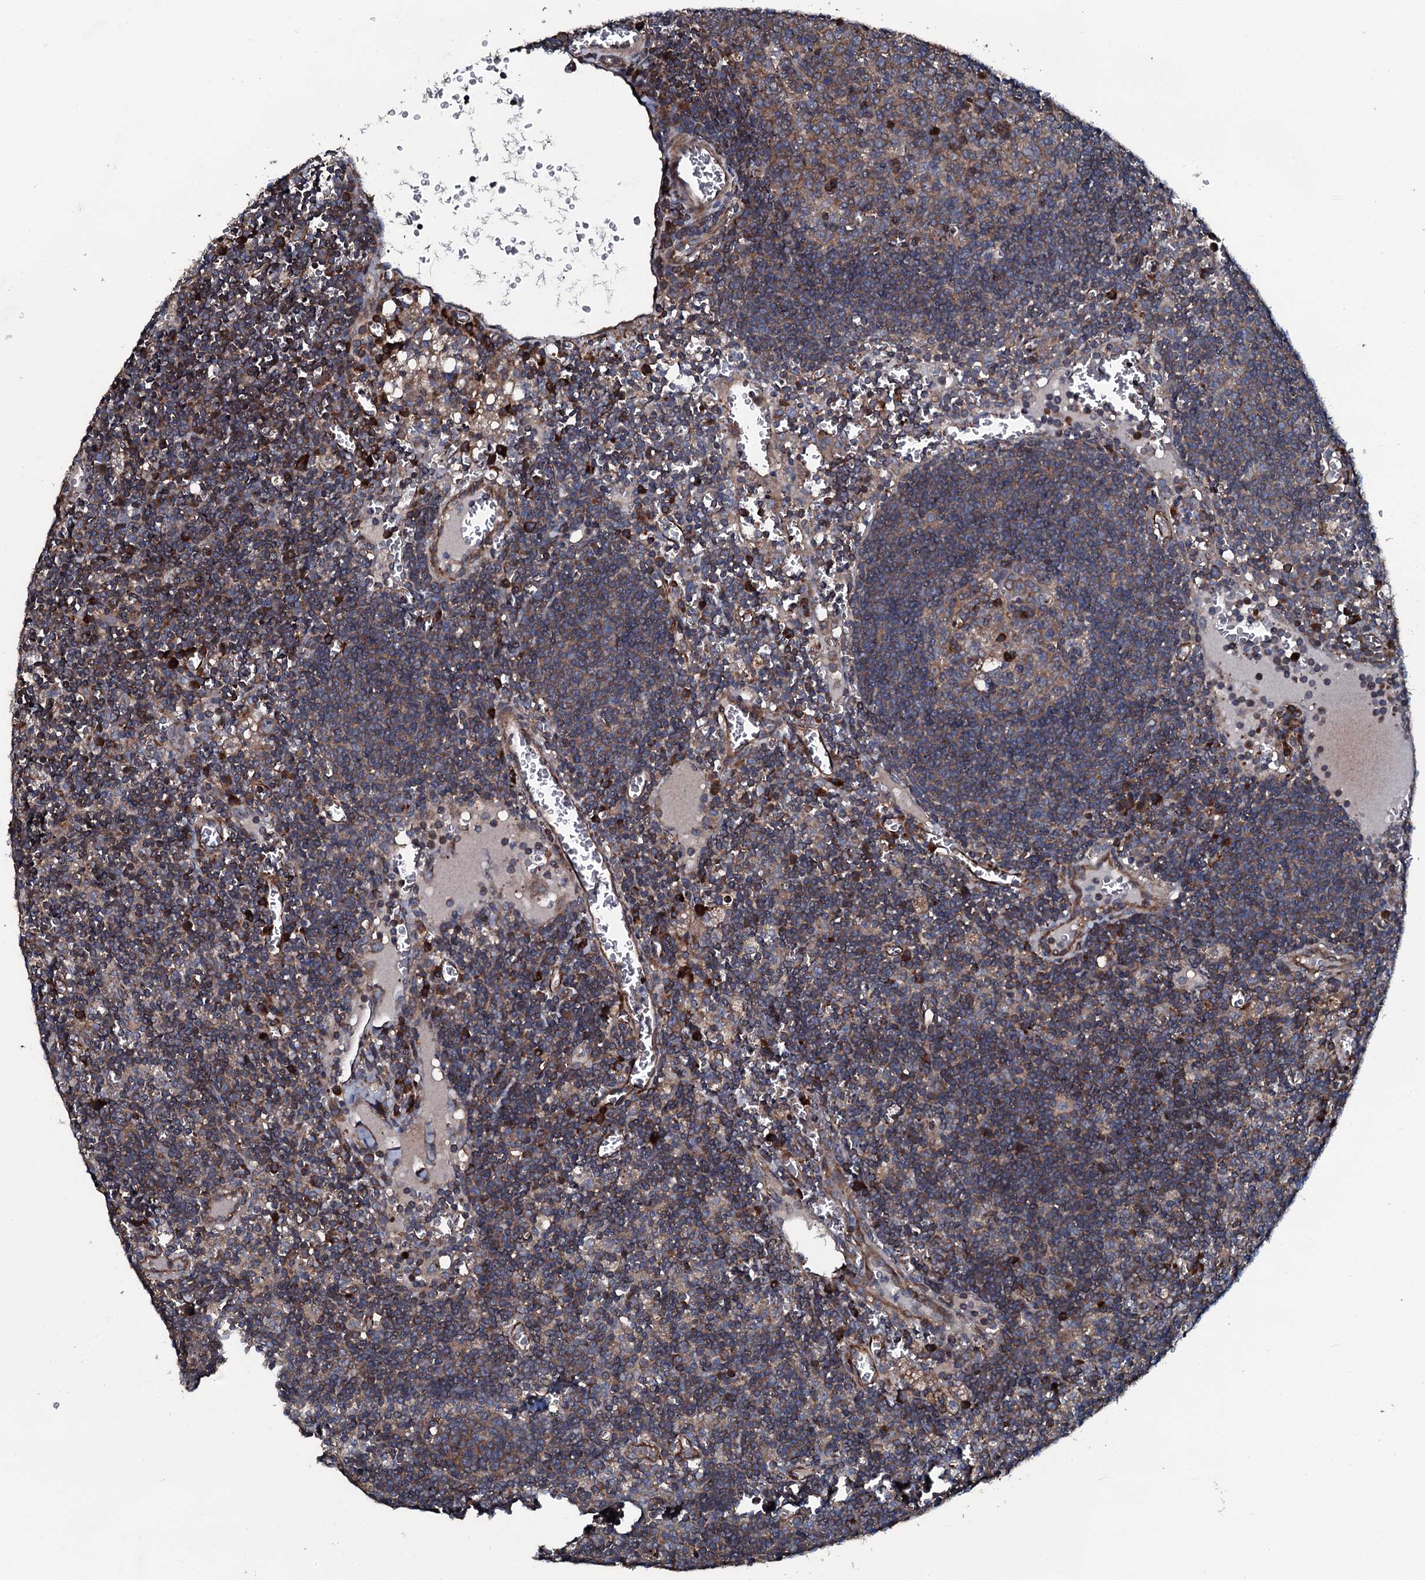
{"staining": {"intensity": "moderate", "quantity": "25%-75%", "location": "cytoplasmic/membranous"}, "tissue": "lymph node", "cell_type": "Germinal center cells", "image_type": "normal", "snomed": [{"axis": "morphology", "description": "Normal tissue, NOS"}, {"axis": "topography", "description": "Lymph node"}], "caption": "DAB (3,3'-diaminobenzidine) immunohistochemical staining of benign lymph node displays moderate cytoplasmic/membranous protein staining in about 25%-75% of germinal center cells. Ihc stains the protein of interest in brown and the nuclei are stained blue.", "gene": "USPL1", "patient": {"sex": "female", "age": 73}}